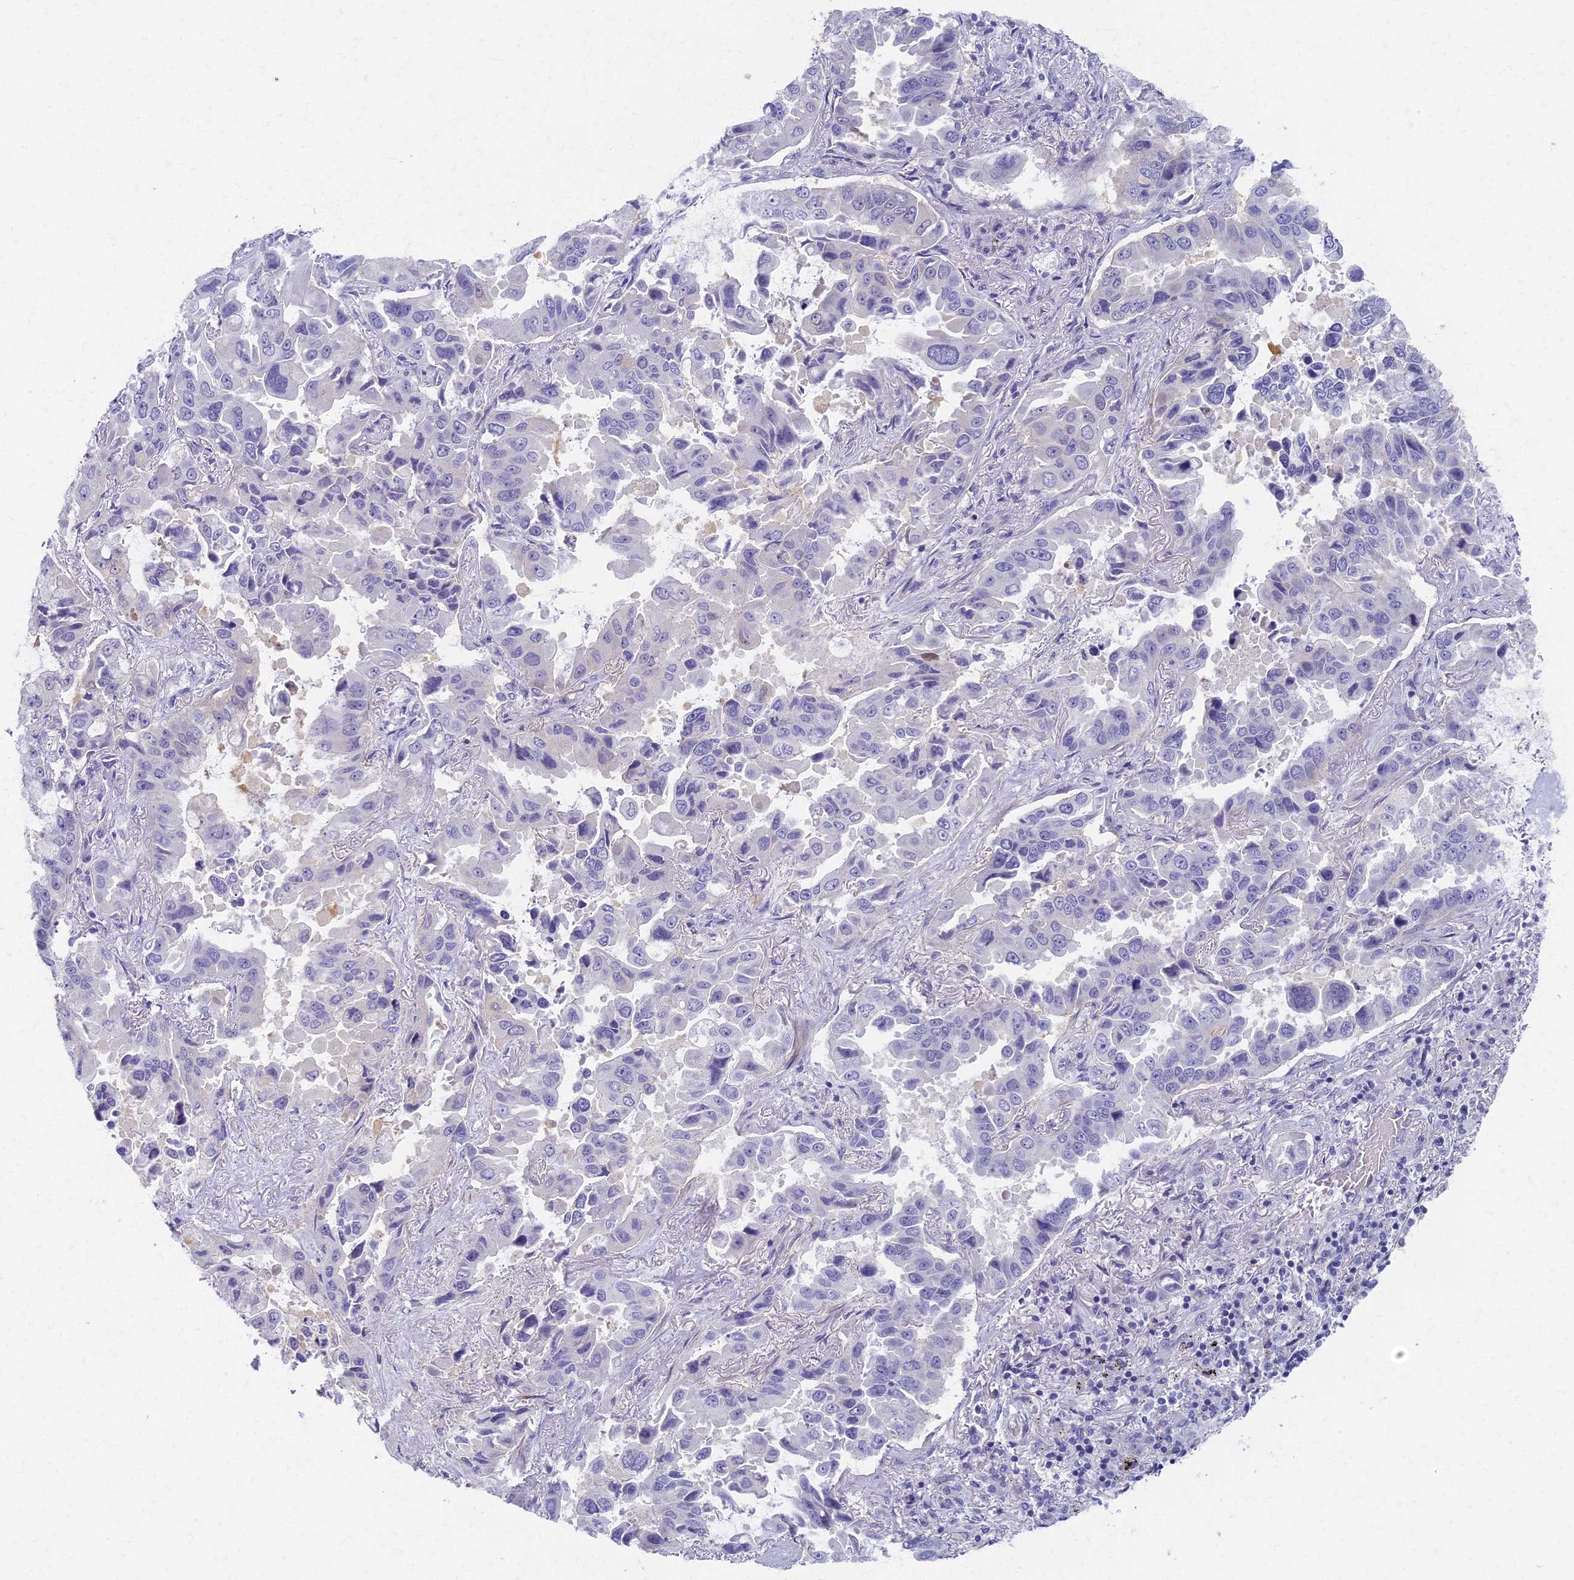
{"staining": {"intensity": "negative", "quantity": "none", "location": "none"}, "tissue": "lung cancer", "cell_type": "Tumor cells", "image_type": "cancer", "snomed": [{"axis": "morphology", "description": "Adenocarcinoma, NOS"}, {"axis": "topography", "description": "Lung"}], "caption": "Lung adenocarcinoma was stained to show a protein in brown. There is no significant expression in tumor cells. Nuclei are stained in blue.", "gene": "AP4E1", "patient": {"sex": "male", "age": 64}}